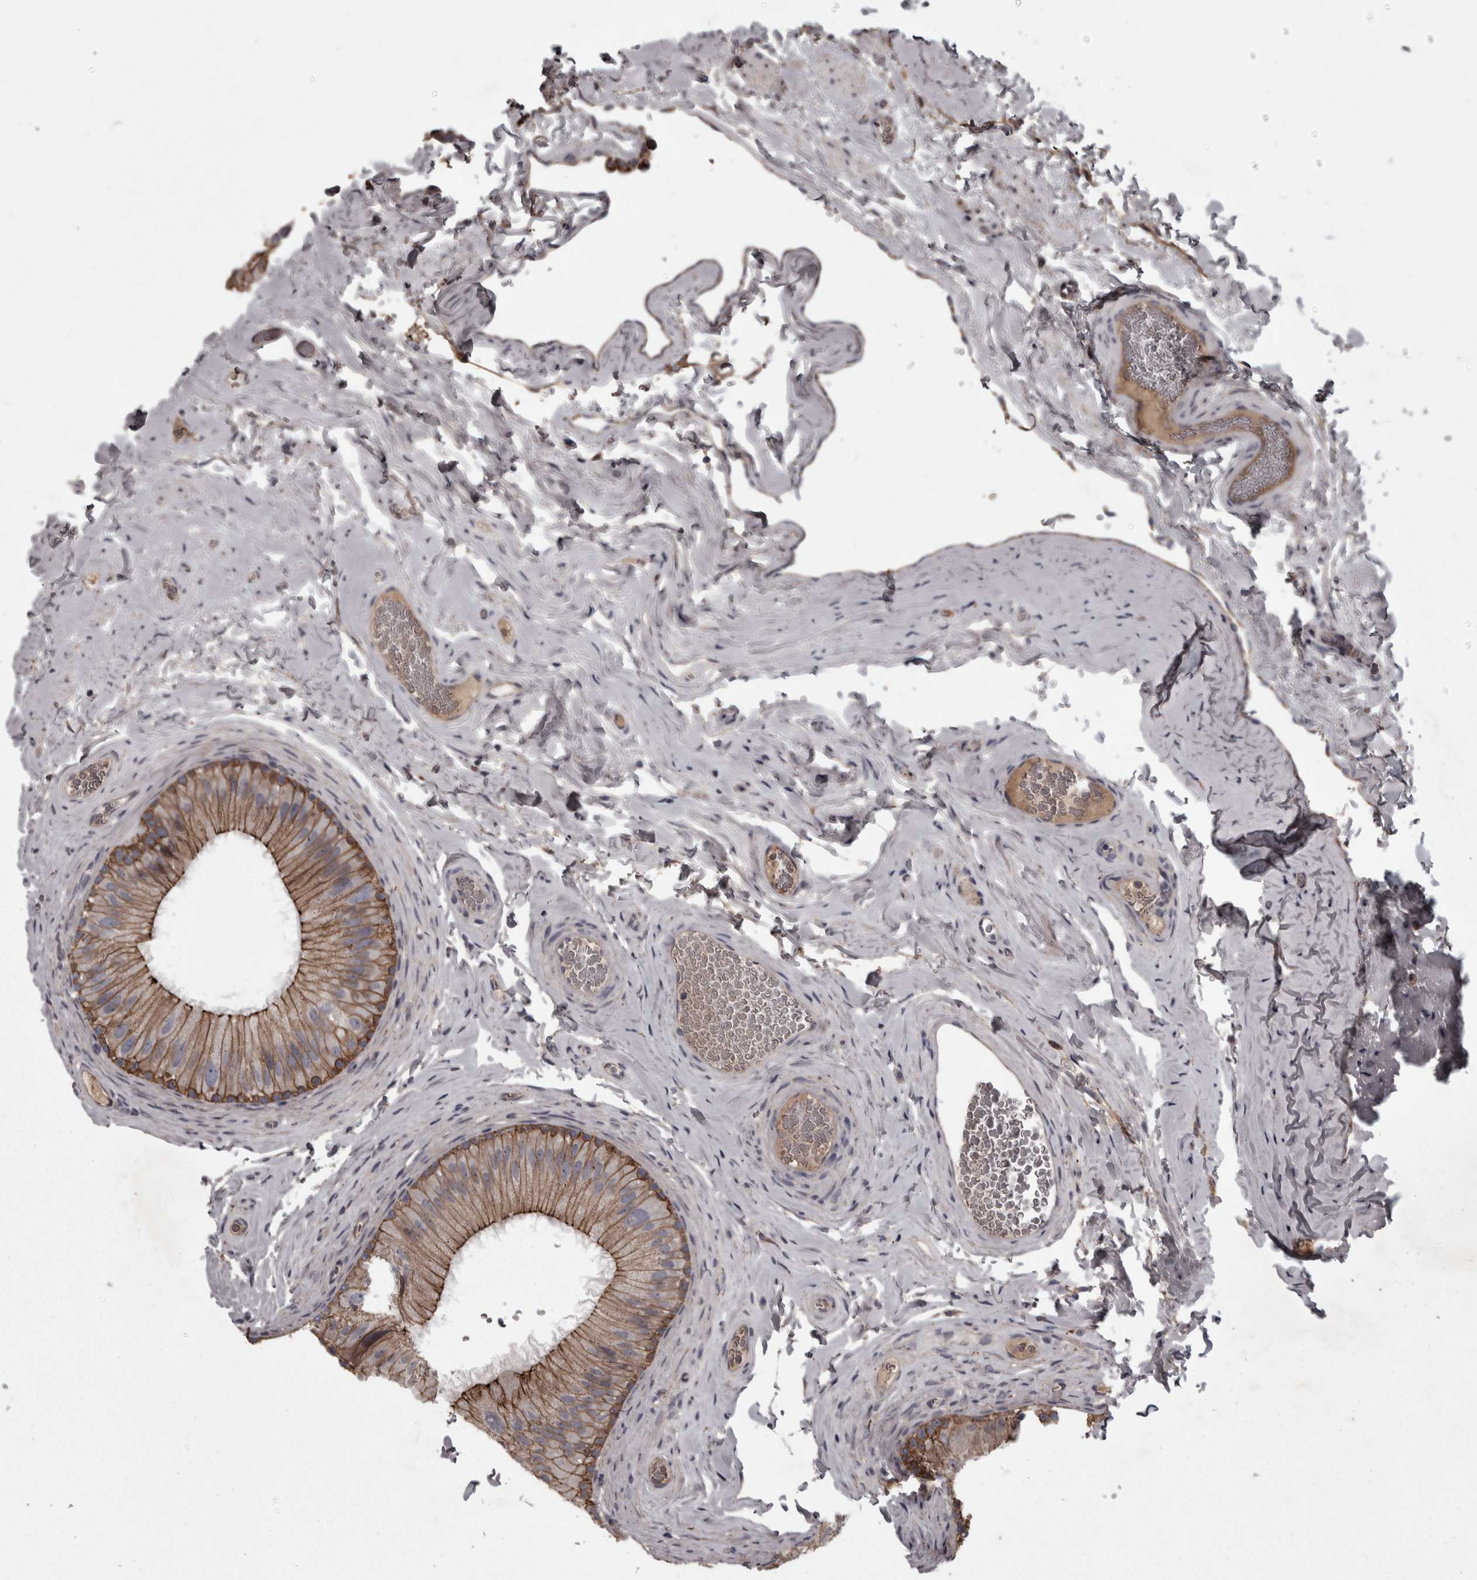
{"staining": {"intensity": "moderate", "quantity": "25%-75%", "location": "cytoplasmic/membranous"}, "tissue": "epididymis", "cell_type": "Glandular cells", "image_type": "normal", "snomed": [{"axis": "morphology", "description": "Normal tissue, NOS"}, {"axis": "topography", "description": "Vascular tissue"}, {"axis": "topography", "description": "Epididymis"}], "caption": "Moderate cytoplasmic/membranous expression for a protein is present in about 25%-75% of glandular cells of benign epididymis using immunohistochemistry (IHC).", "gene": "PCDH17", "patient": {"sex": "male", "age": 49}}